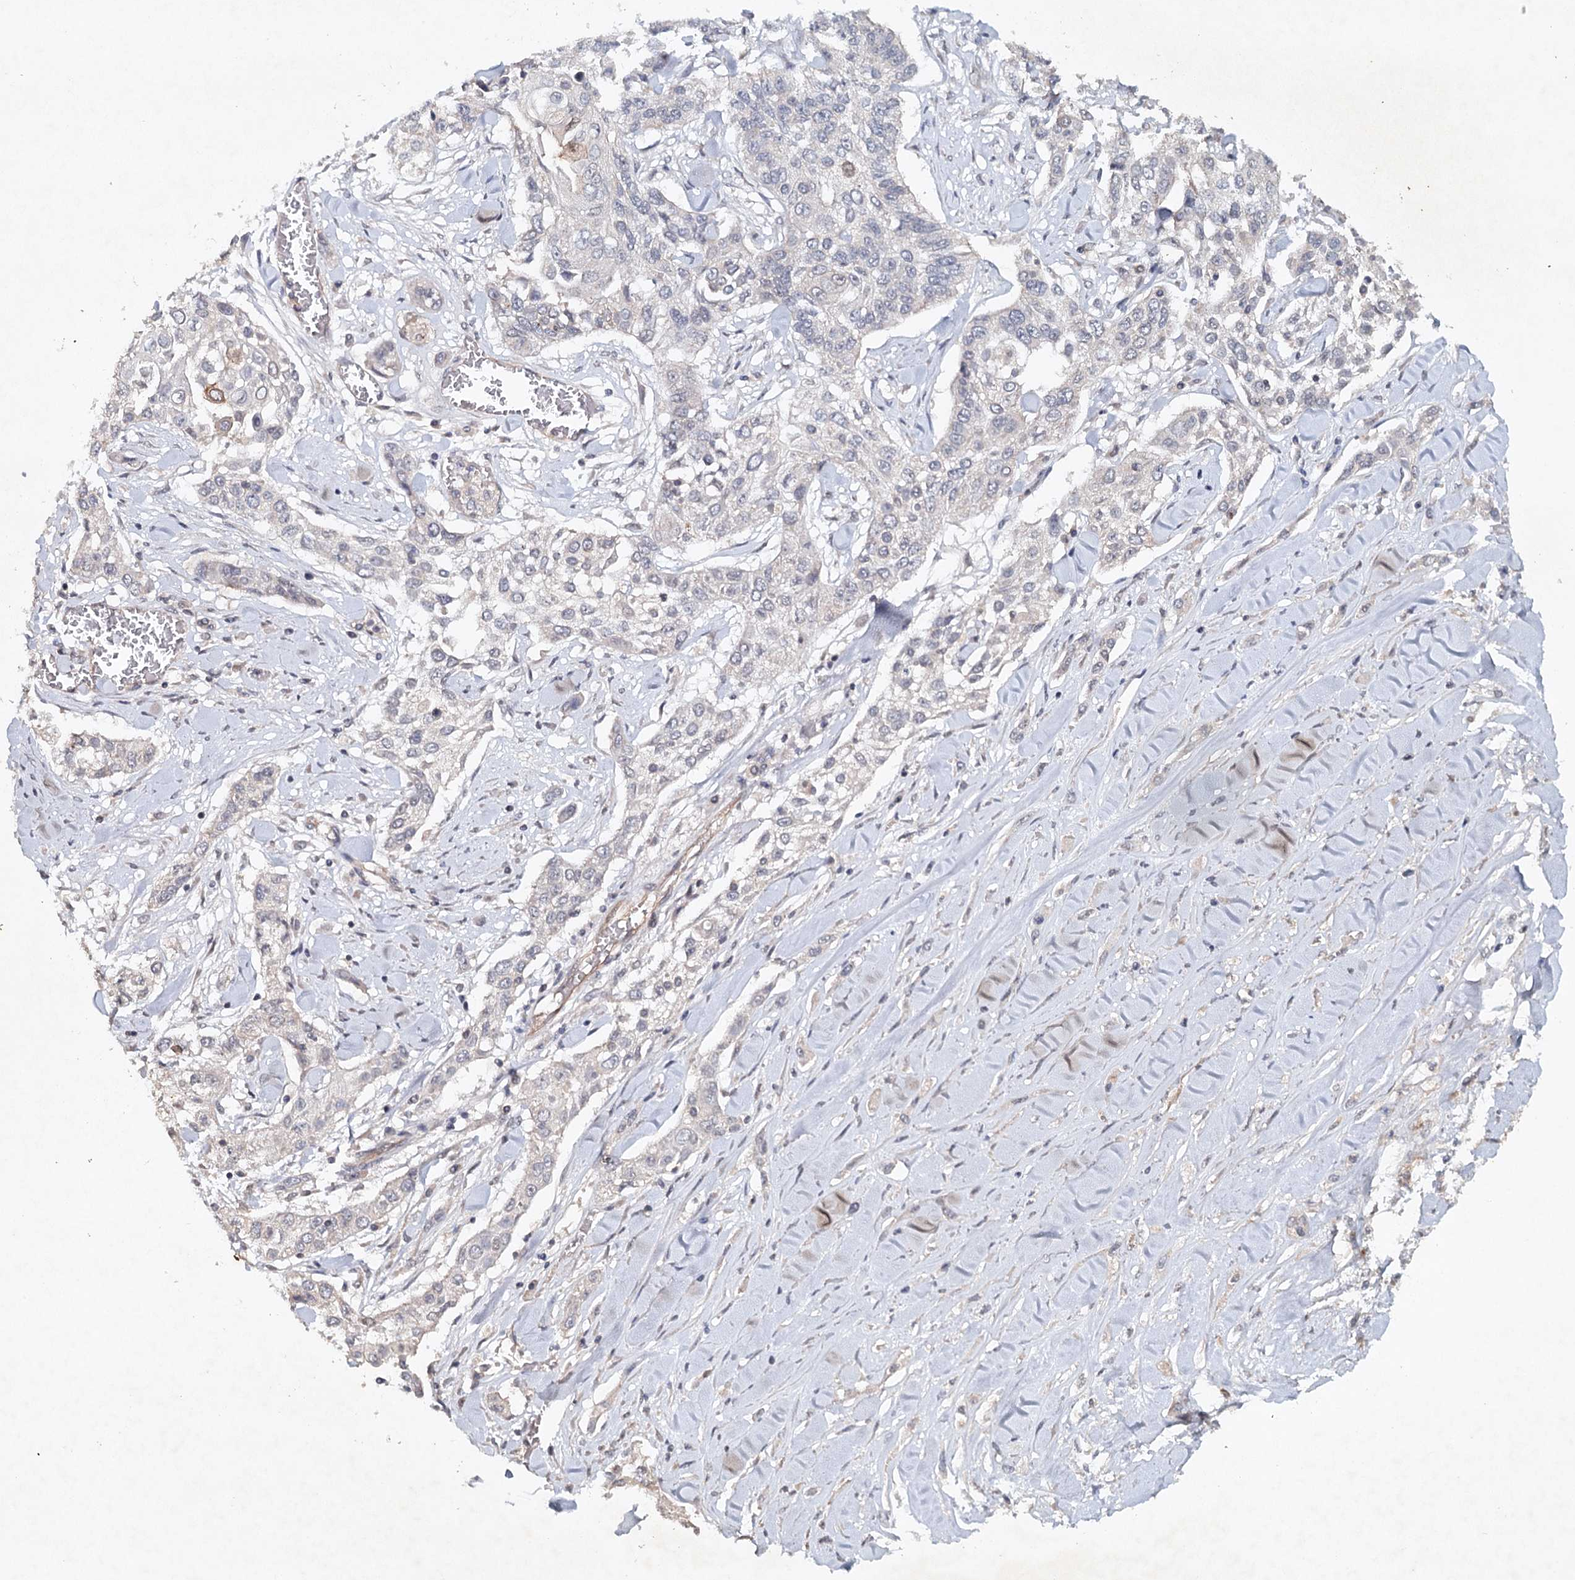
{"staining": {"intensity": "negative", "quantity": "none", "location": "none"}, "tissue": "lung cancer", "cell_type": "Tumor cells", "image_type": "cancer", "snomed": [{"axis": "morphology", "description": "Squamous cell carcinoma, NOS"}, {"axis": "topography", "description": "Lung"}], "caption": "Histopathology image shows no significant protein positivity in tumor cells of lung cancer (squamous cell carcinoma). (Stains: DAB immunohistochemistry with hematoxylin counter stain, Microscopy: brightfield microscopy at high magnification).", "gene": "SYNPO", "patient": {"sex": "male", "age": 71}}